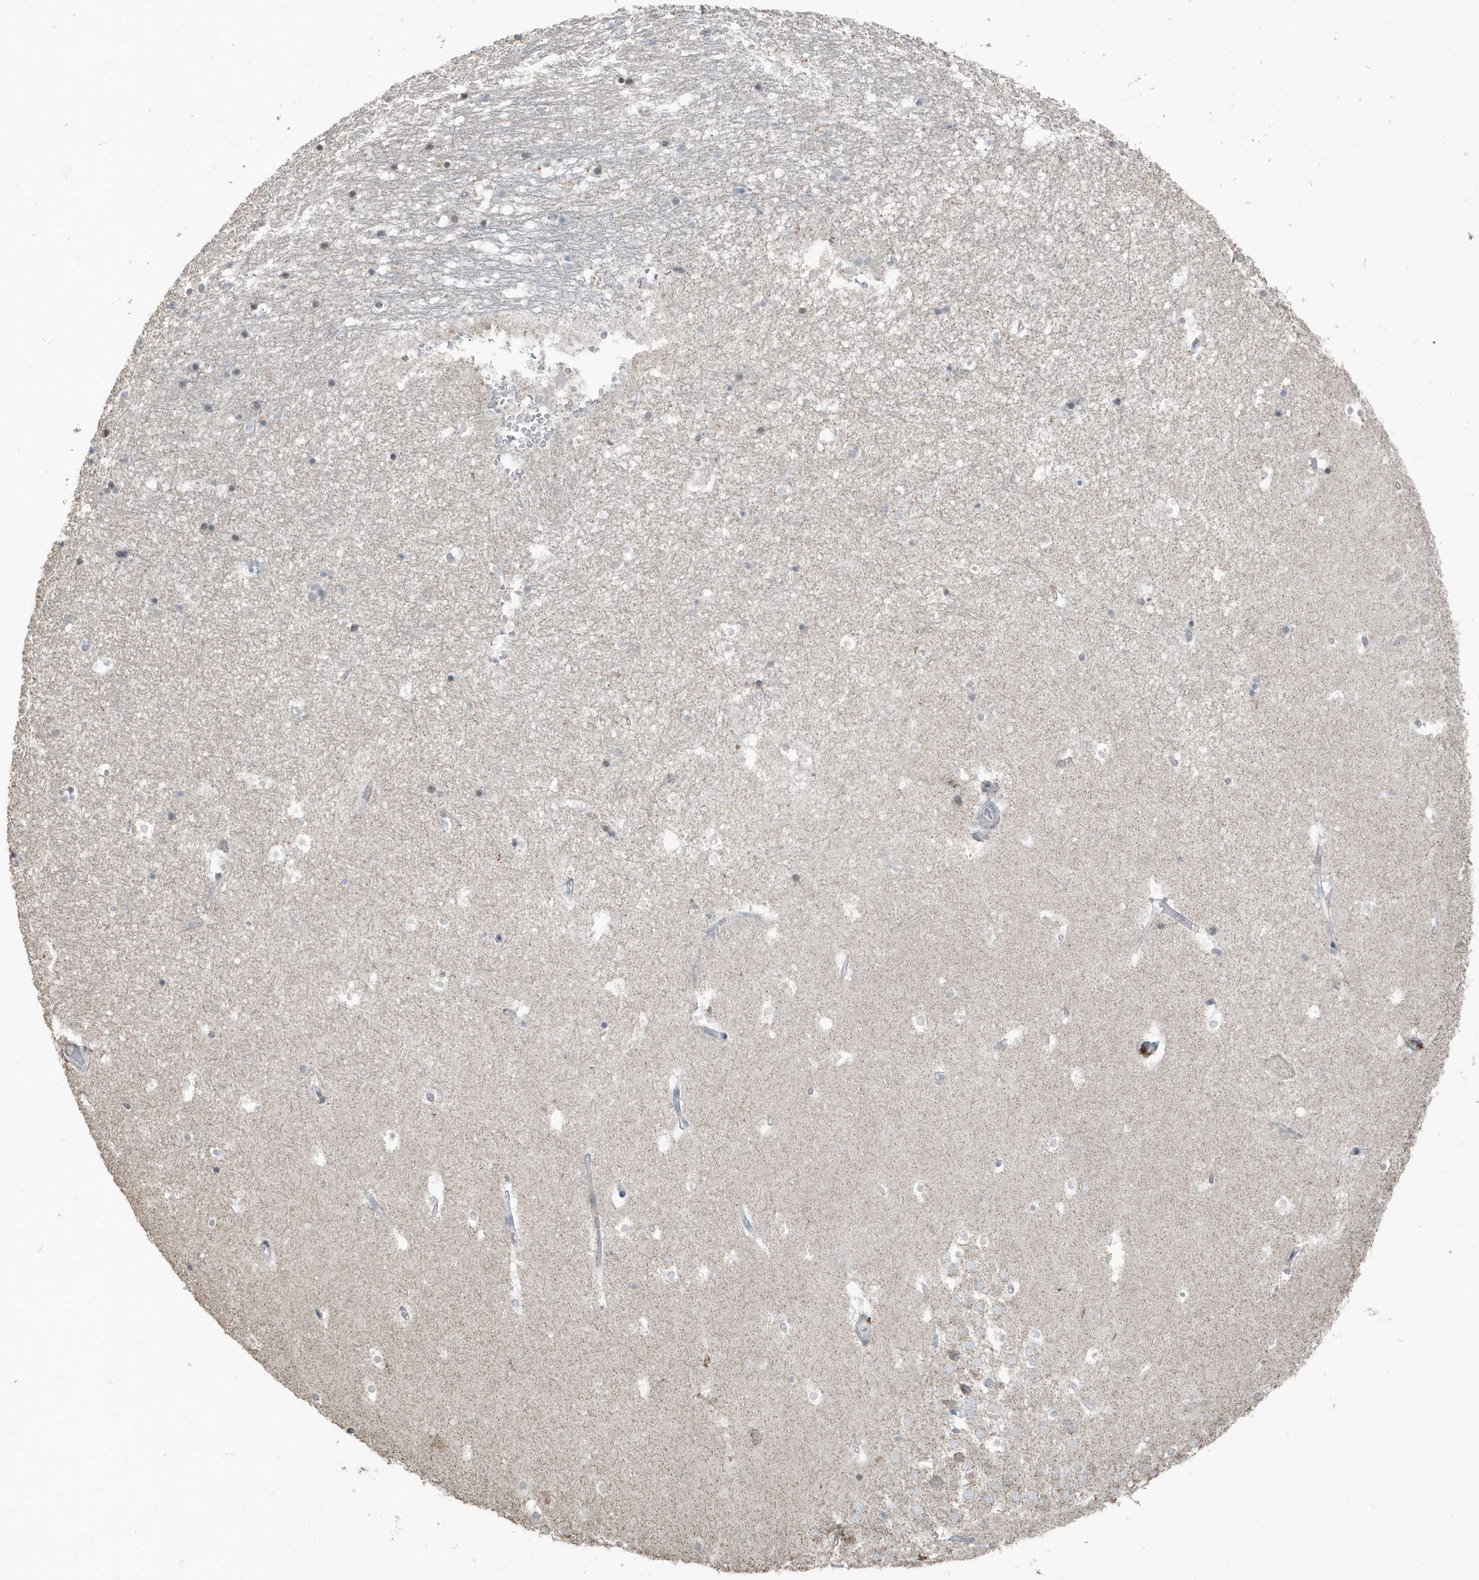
{"staining": {"intensity": "negative", "quantity": "none", "location": "none"}, "tissue": "hippocampus", "cell_type": "Glial cells", "image_type": "normal", "snomed": [{"axis": "morphology", "description": "Normal tissue, NOS"}, {"axis": "topography", "description": "Hippocampus"}], "caption": "Immunohistochemistry (IHC) micrograph of unremarkable hippocampus stained for a protein (brown), which reveals no expression in glial cells. (DAB immunohistochemistry visualized using brightfield microscopy, high magnification).", "gene": "ACTC1", "patient": {"sex": "female", "age": 52}}